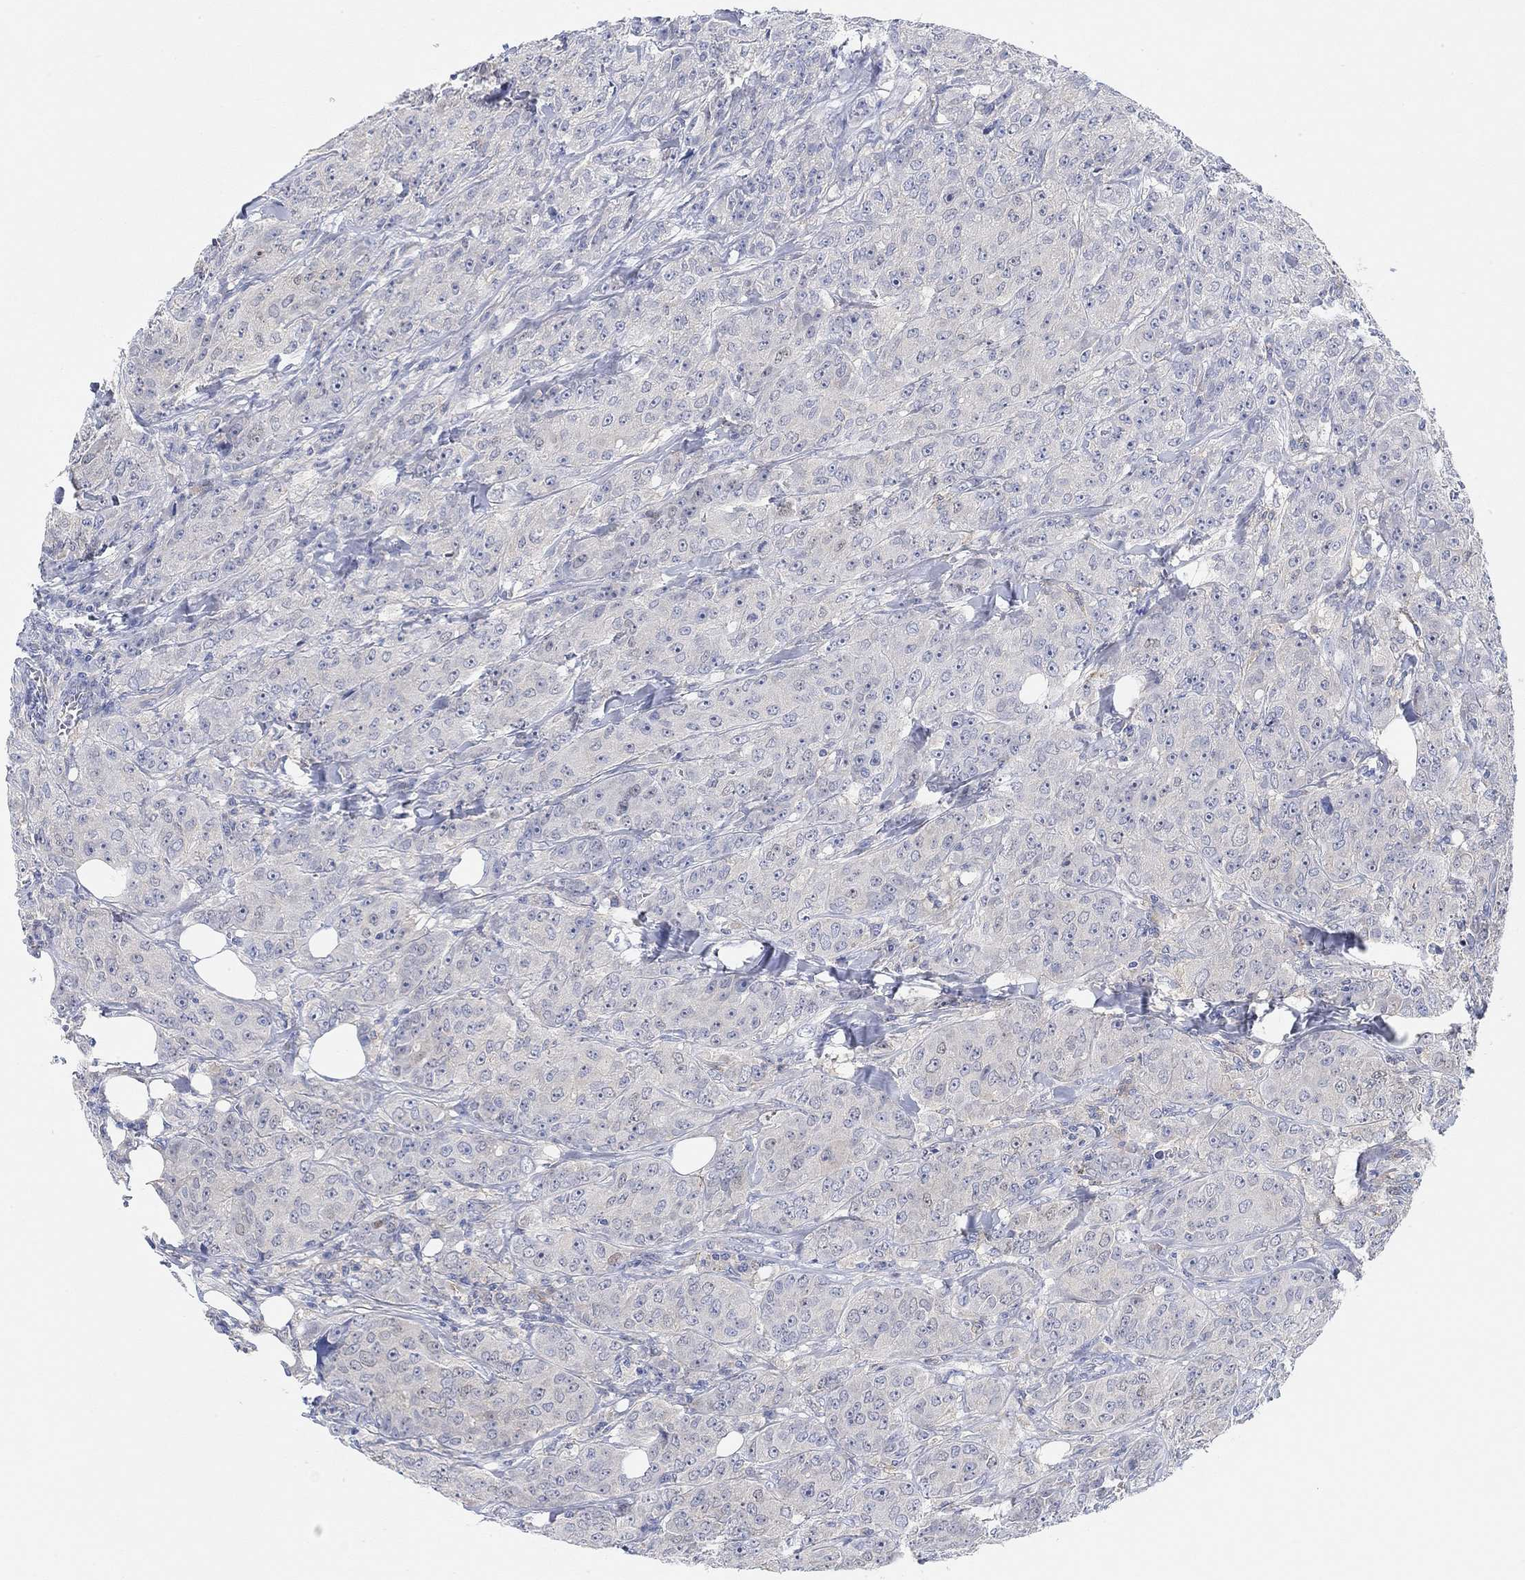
{"staining": {"intensity": "negative", "quantity": "none", "location": "none"}, "tissue": "breast cancer", "cell_type": "Tumor cells", "image_type": "cancer", "snomed": [{"axis": "morphology", "description": "Duct carcinoma"}, {"axis": "topography", "description": "Breast"}], "caption": "An image of invasive ductal carcinoma (breast) stained for a protein reveals no brown staining in tumor cells.", "gene": "RGS1", "patient": {"sex": "female", "age": 43}}